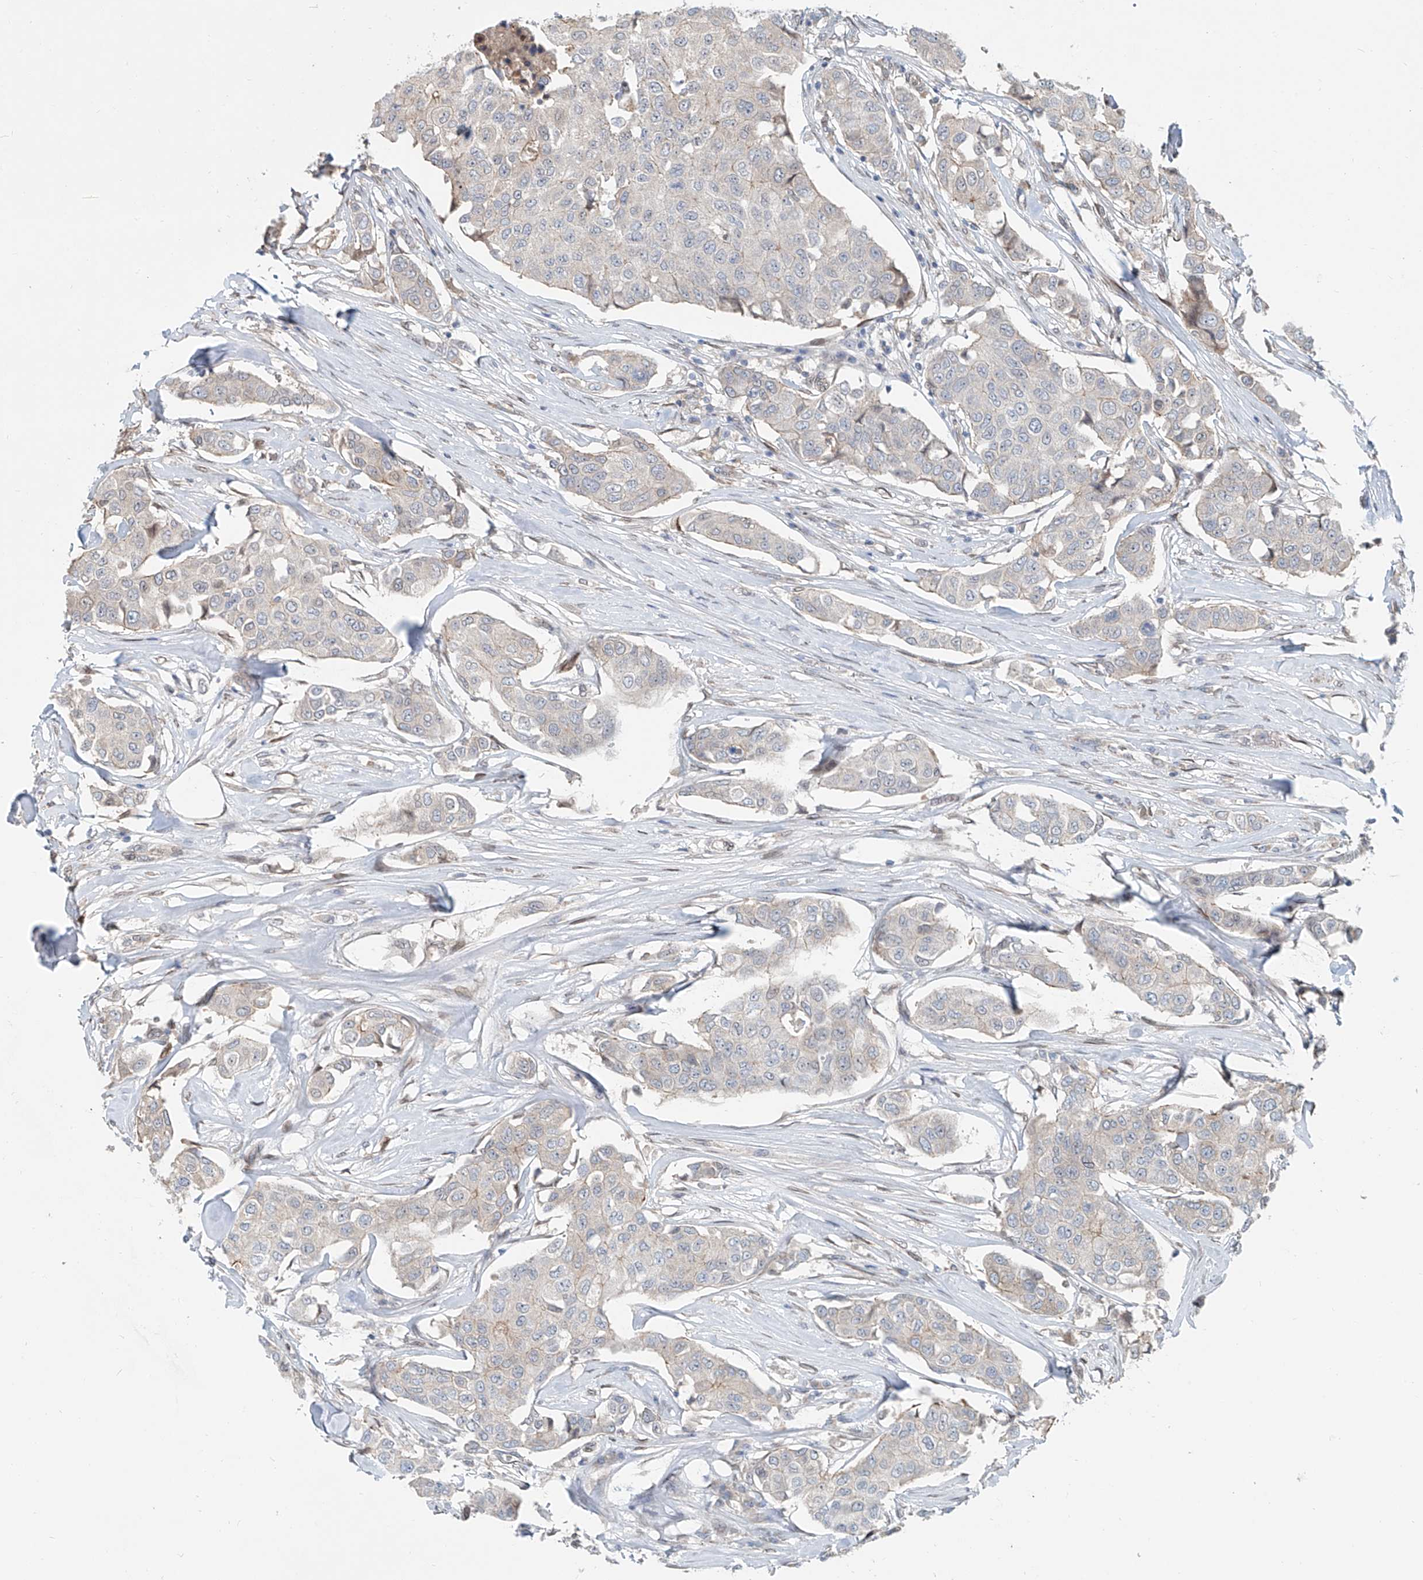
{"staining": {"intensity": "negative", "quantity": "none", "location": "none"}, "tissue": "breast cancer", "cell_type": "Tumor cells", "image_type": "cancer", "snomed": [{"axis": "morphology", "description": "Duct carcinoma"}, {"axis": "topography", "description": "Breast"}], "caption": "Infiltrating ductal carcinoma (breast) was stained to show a protein in brown. There is no significant positivity in tumor cells.", "gene": "SASH1", "patient": {"sex": "female", "age": 80}}